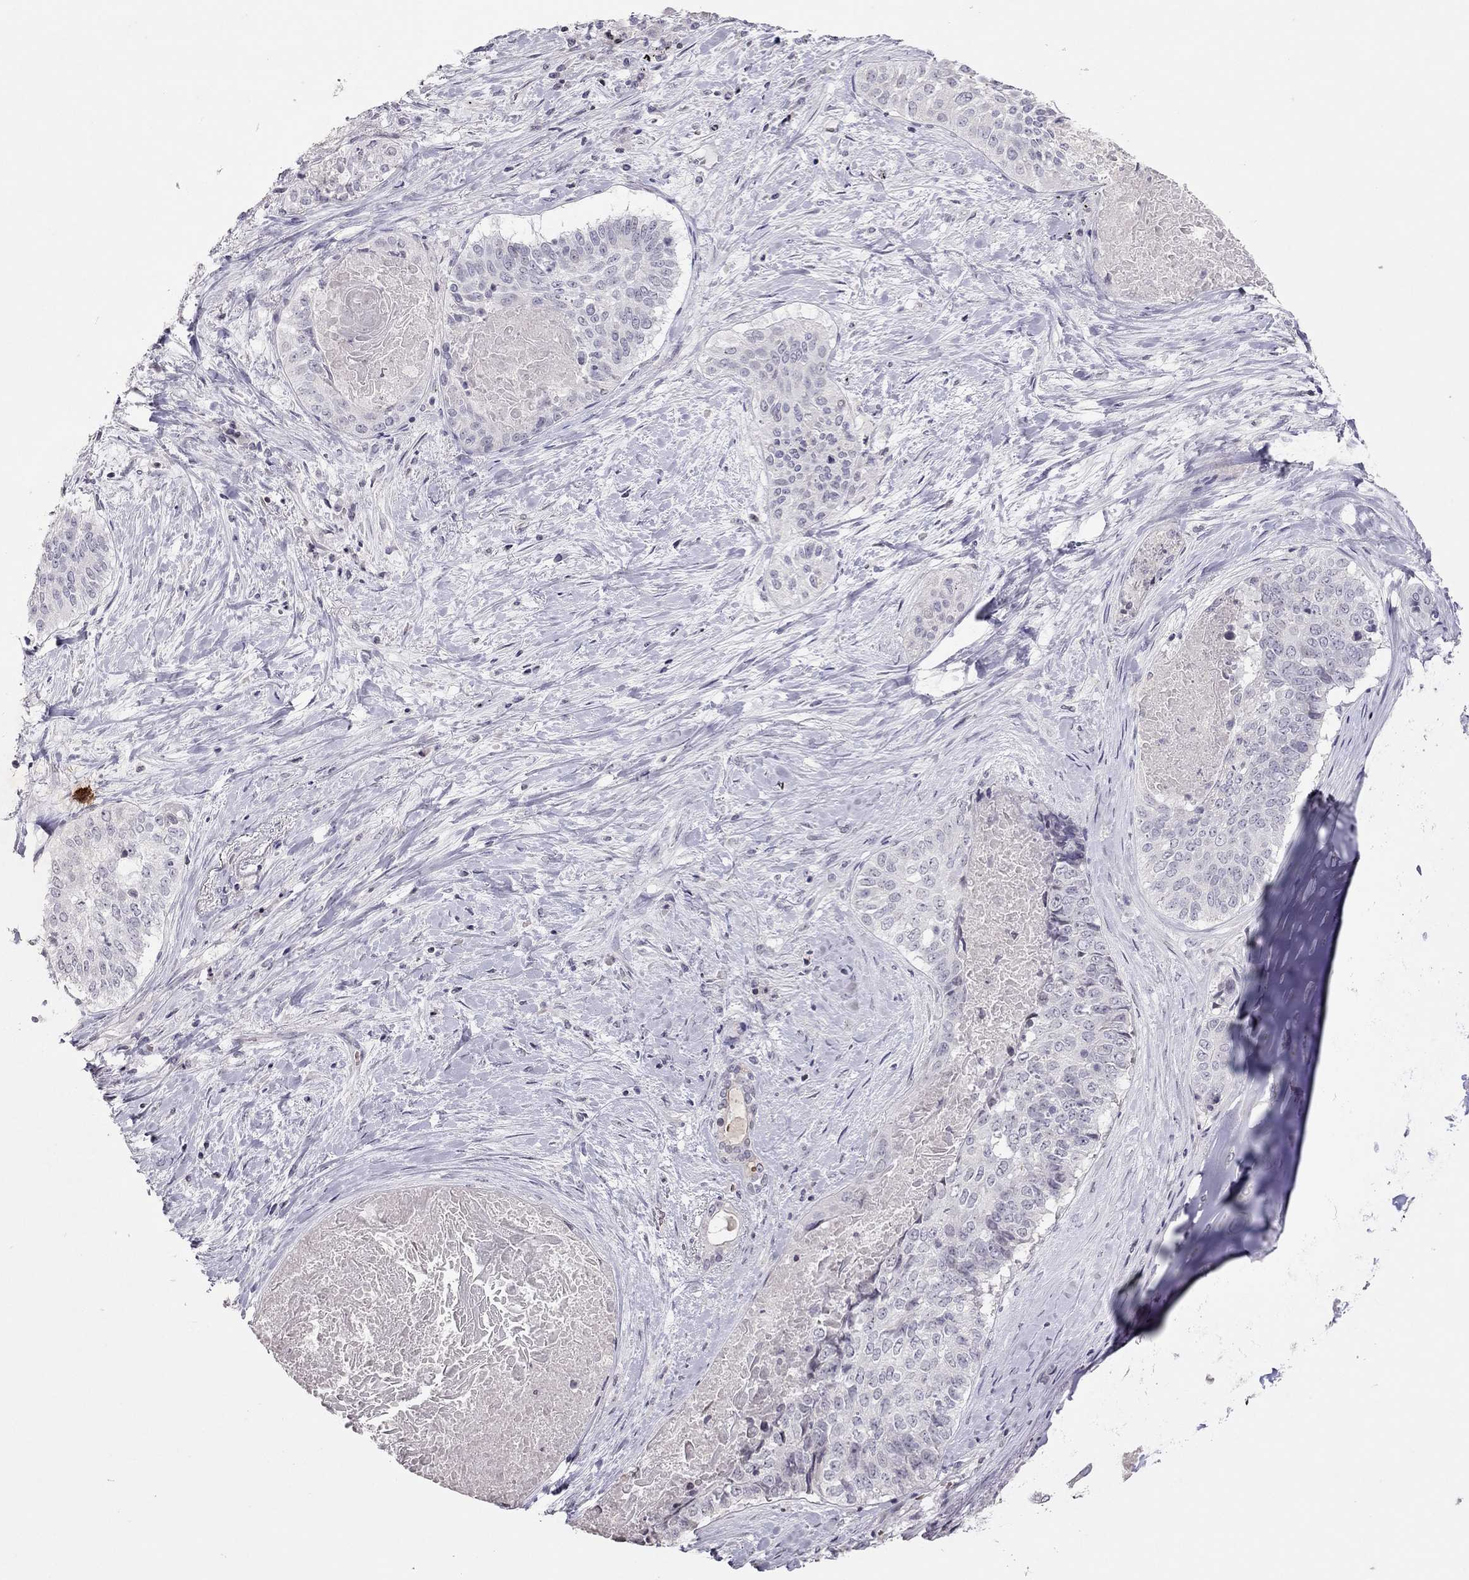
{"staining": {"intensity": "negative", "quantity": "none", "location": "none"}, "tissue": "lung cancer", "cell_type": "Tumor cells", "image_type": "cancer", "snomed": [{"axis": "morphology", "description": "Squamous cell carcinoma, NOS"}, {"axis": "topography", "description": "Lung"}], "caption": "DAB immunohistochemical staining of lung cancer demonstrates no significant positivity in tumor cells.", "gene": "TSHB", "patient": {"sex": "male", "age": 64}}